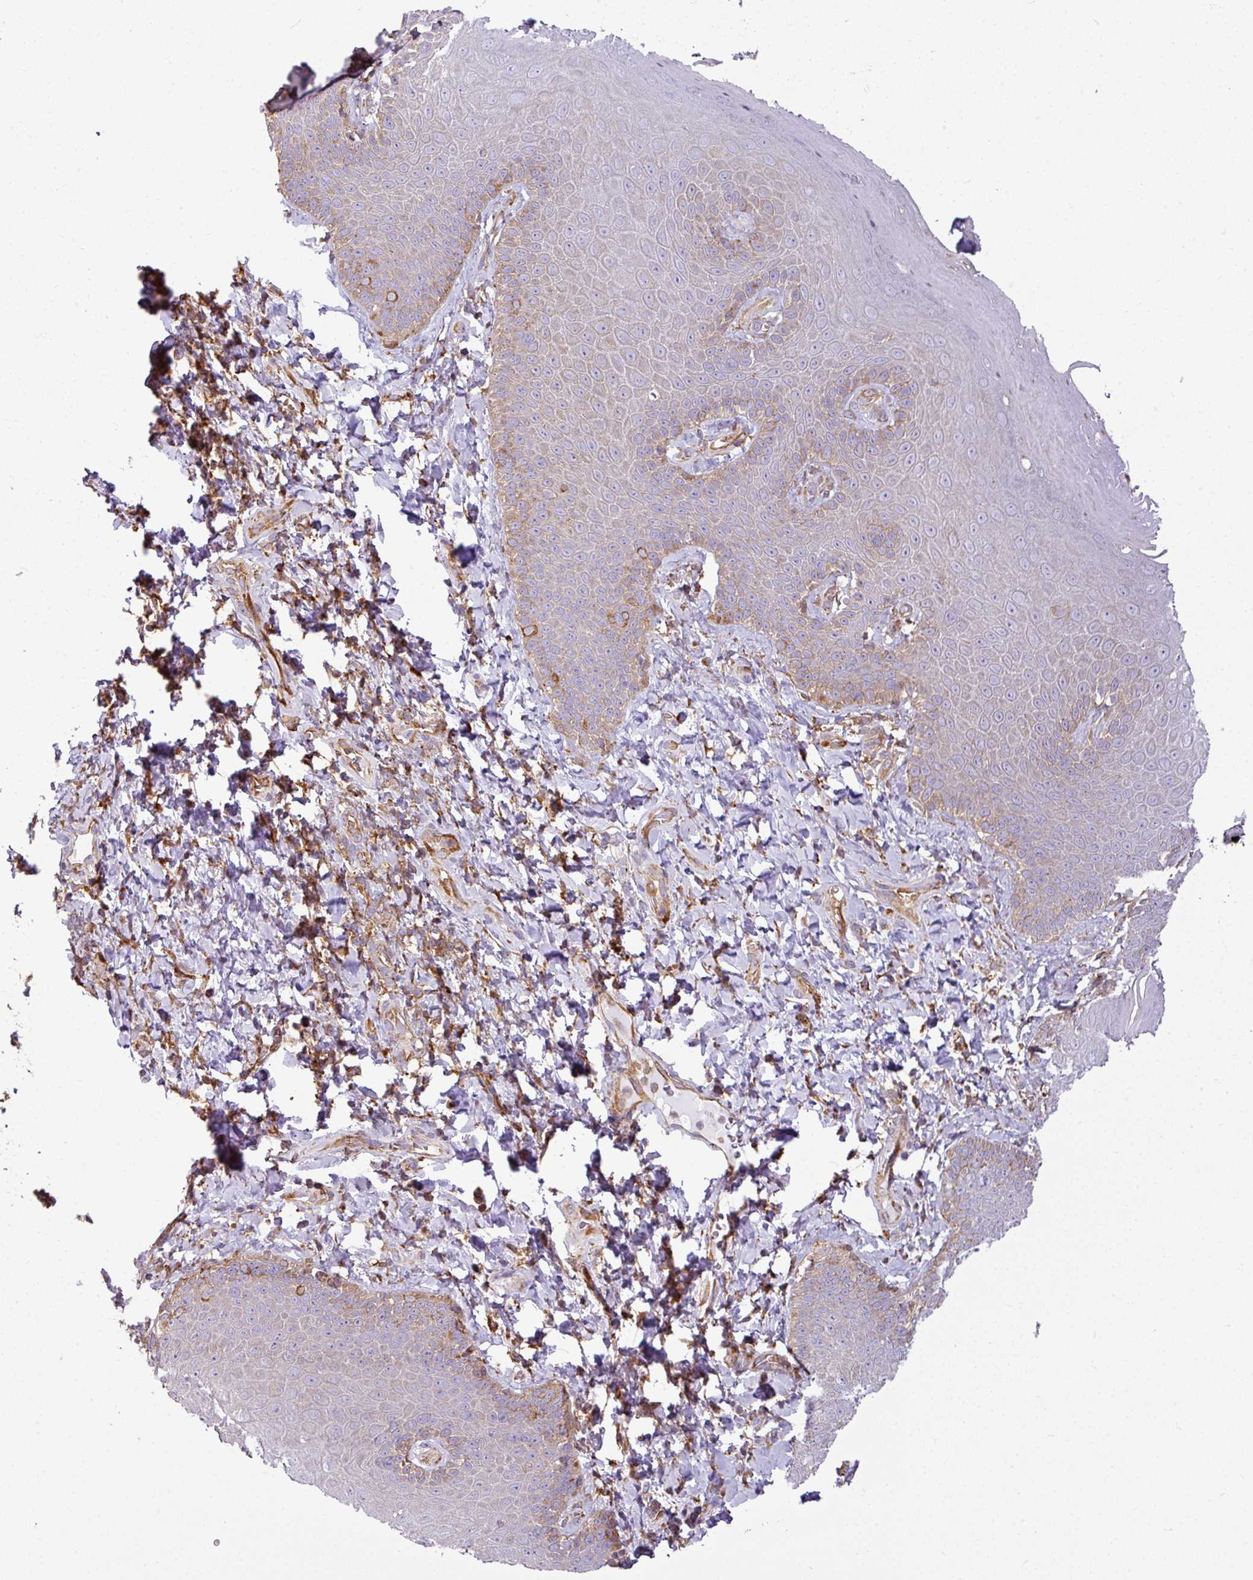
{"staining": {"intensity": "moderate", "quantity": "<25%", "location": "cytoplasmic/membranous"}, "tissue": "skin", "cell_type": "Epidermal cells", "image_type": "normal", "snomed": [{"axis": "morphology", "description": "Normal tissue, NOS"}, {"axis": "topography", "description": "Anal"}, {"axis": "topography", "description": "Peripheral nerve tissue"}], "caption": "A photomicrograph showing moderate cytoplasmic/membranous staining in approximately <25% of epidermal cells in unremarkable skin, as visualized by brown immunohistochemical staining.", "gene": "XNDC1N", "patient": {"sex": "male", "age": 53}}